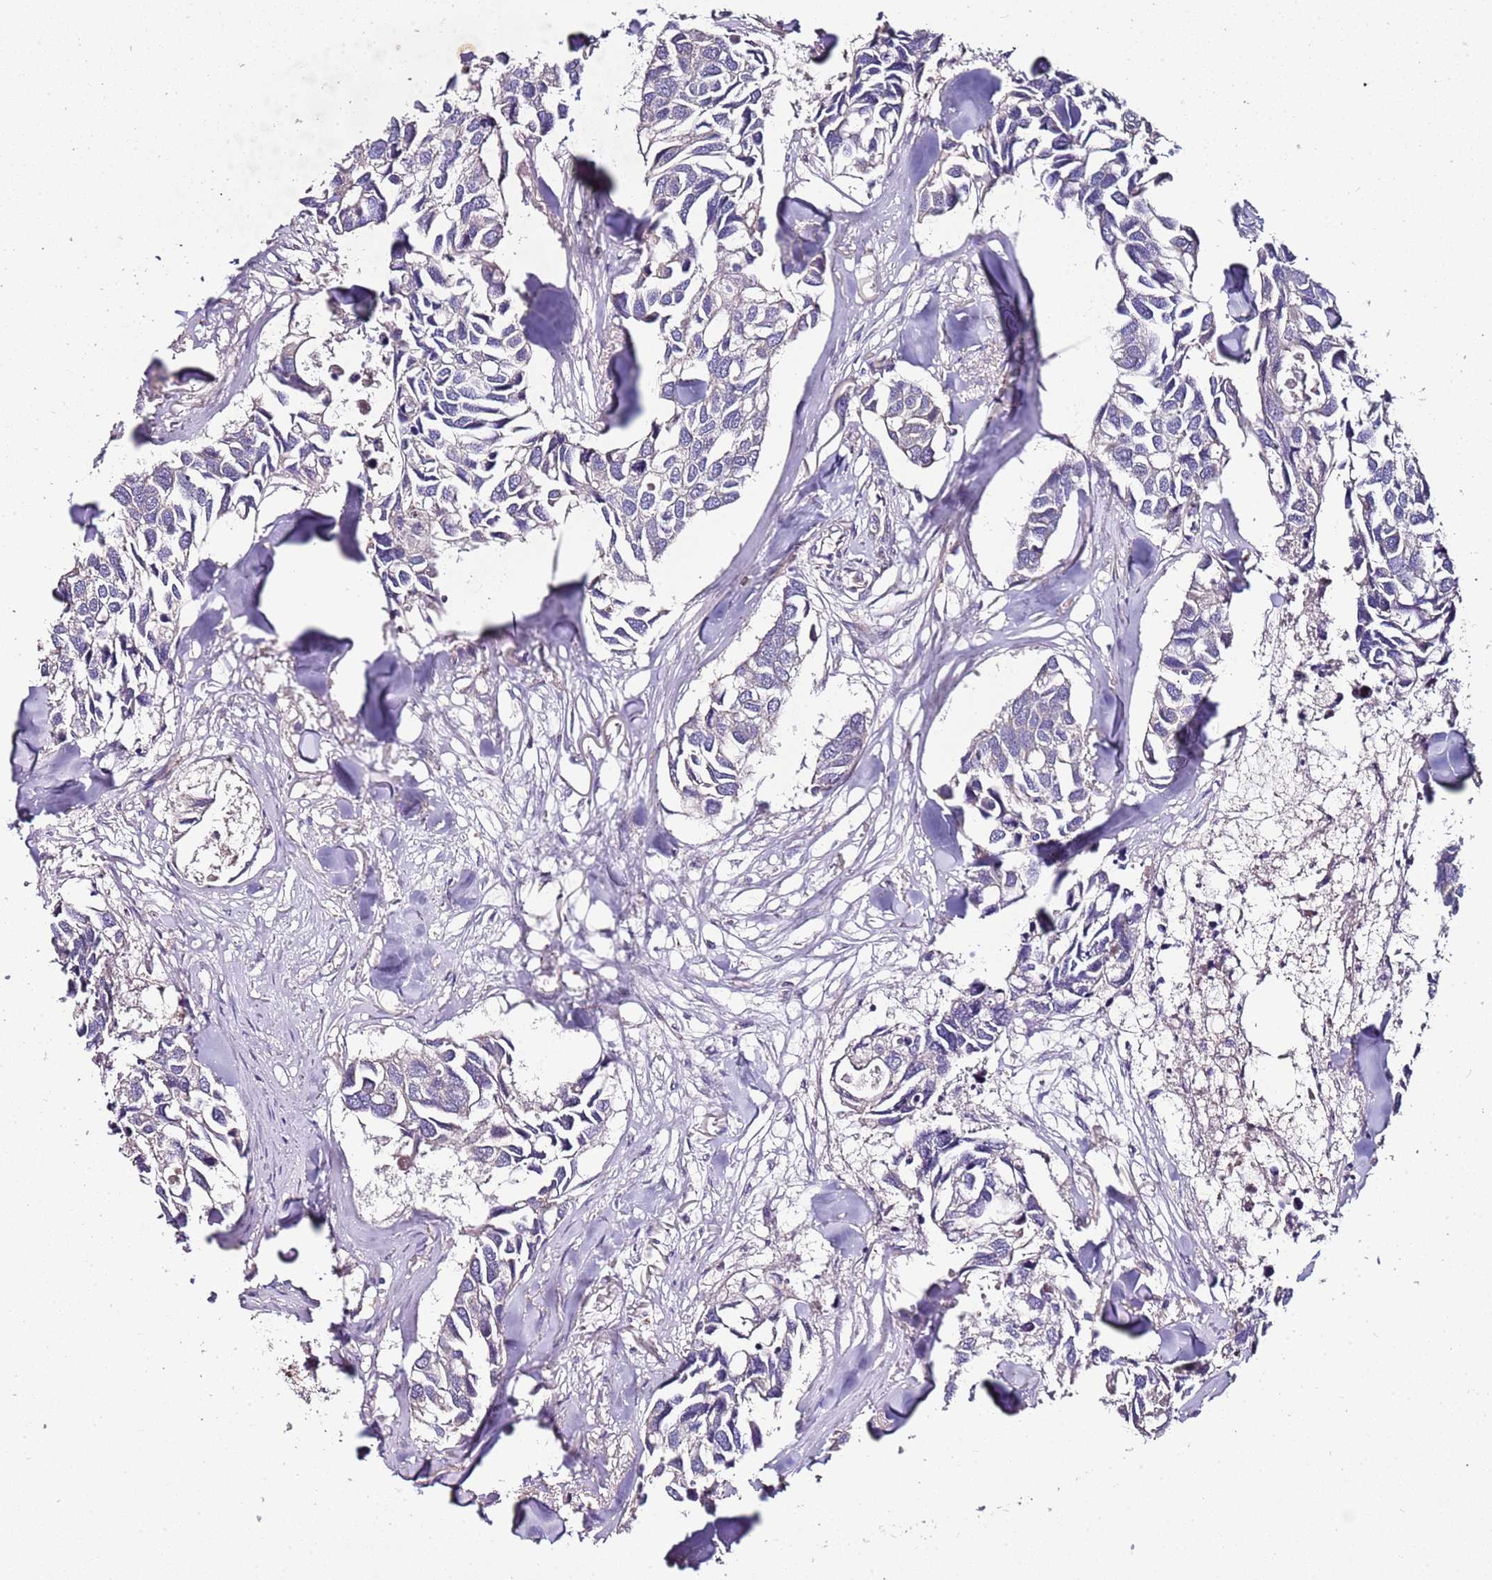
{"staining": {"intensity": "negative", "quantity": "none", "location": "none"}, "tissue": "breast cancer", "cell_type": "Tumor cells", "image_type": "cancer", "snomed": [{"axis": "morphology", "description": "Duct carcinoma"}, {"axis": "topography", "description": "Breast"}], "caption": "Infiltrating ductal carcinoma (breast) was stained to show a protein in brown. There is no significant expression in tumor cells.", "gene": "FAM20A", "patient": {"sex": "female", "age": 83}}